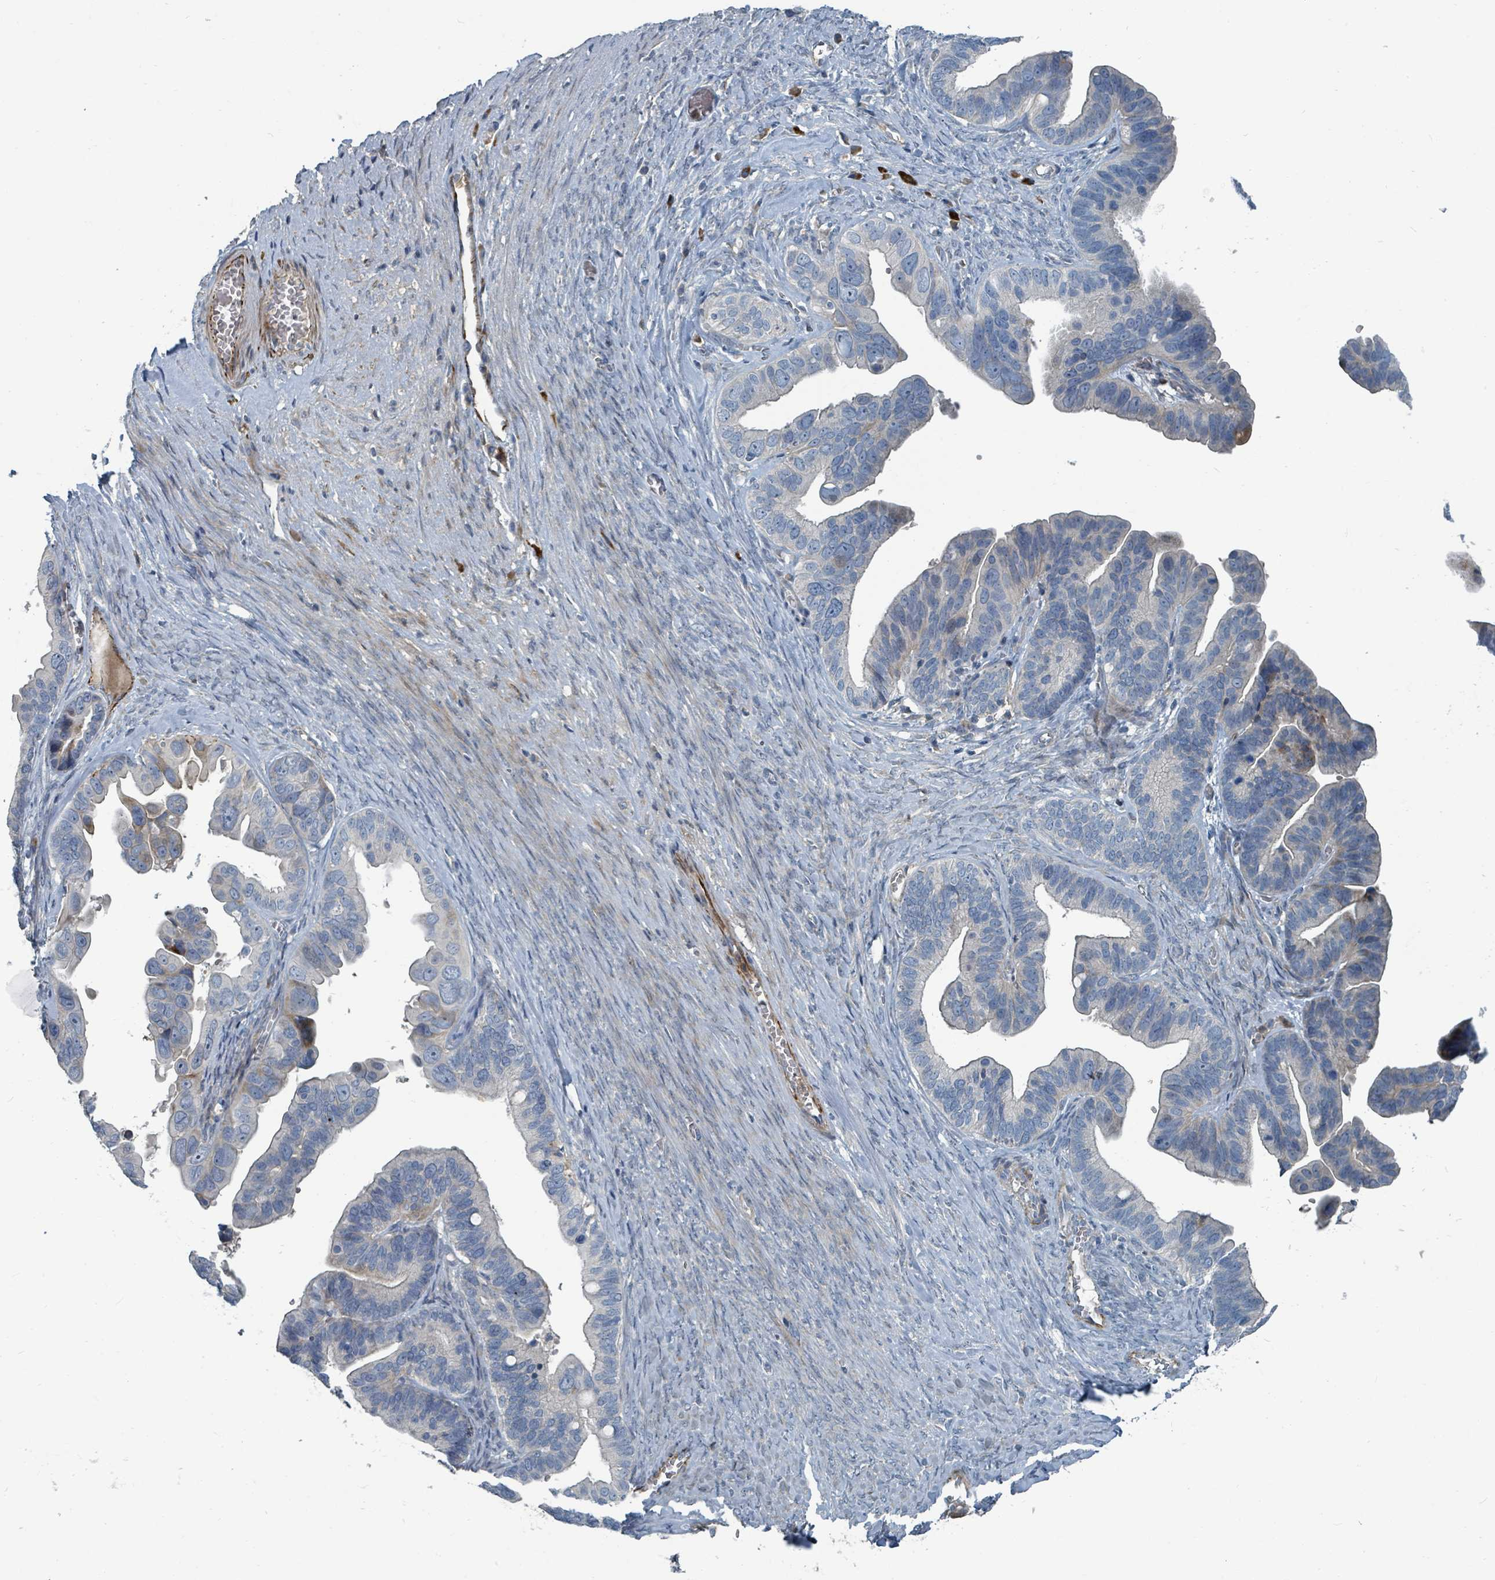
{"staining": {"intensity": "weak", "quantity": "<25%", "location": "cytoplasmic/membranous"}, "tissue": "ovarian cancer", "cell_type": "Tumor cells", "image_type": "cancer", "snomed": [{"axis": "morphology", "description": "Cystadenocarcinoma, serous, NOS"}, {"axis": "topography", "description": "Ovary"}], "caption": "An immunohistochemistry histopathology image of ovarian cancer is shown. There is no staining in tumor cells of ovarian cancer.", "gene": "SLC44A5", "patient": {"sex": "female", "age": 56}}